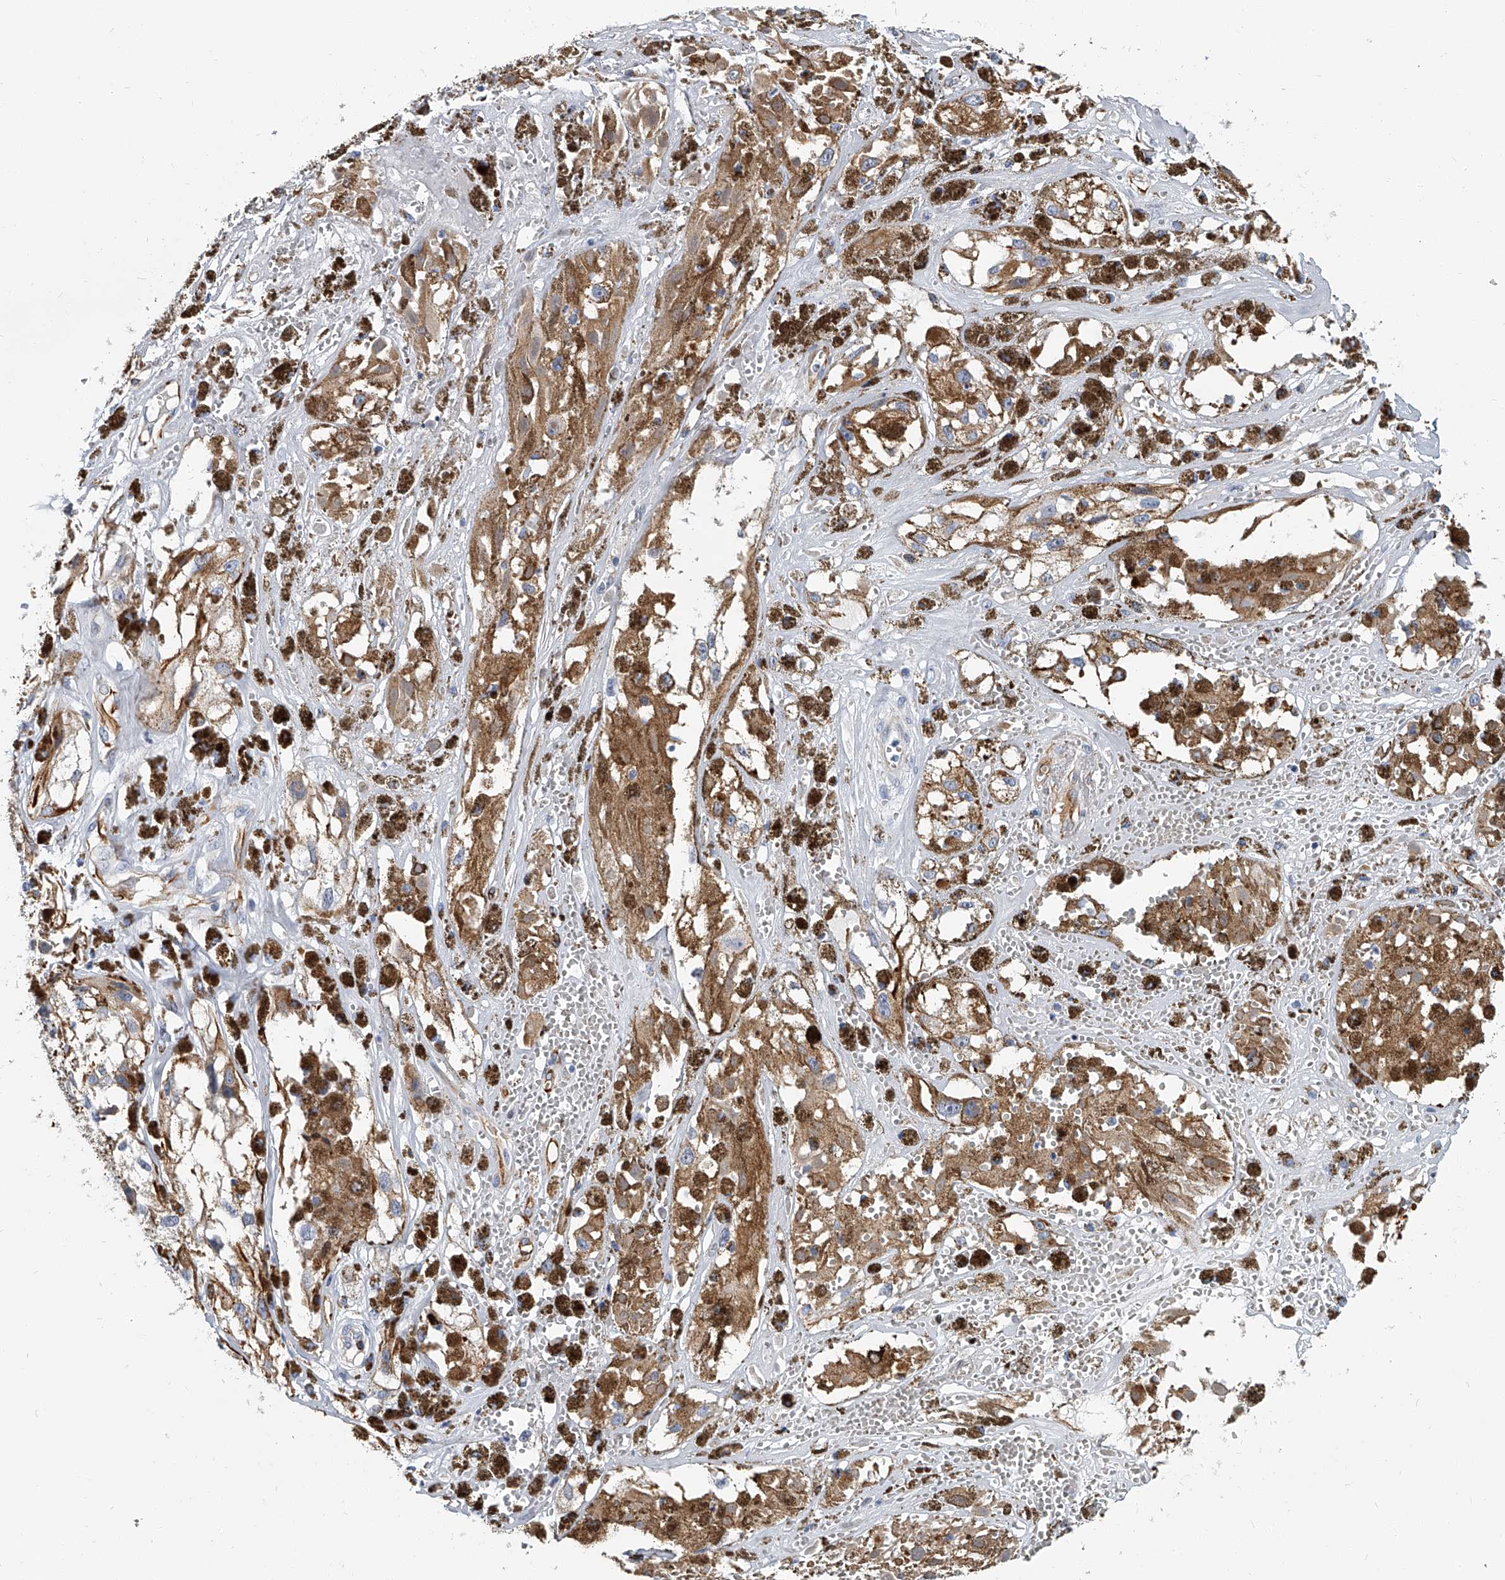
{"staining": {"intensity": "moderate", "quantity": ">75%", "location": "cytoplasmic/membranous"}, "tissue": "melanoma", "cell_type": "Tumor cells", "image_type": "cancer", "snomed": [{"axis": "morphology", "description": "Malignant melanoma, NOS"}, {"axis": "topography", "description": "Skin"}], "caption": "Protein expression analysis of human malignant melanoma reveals moderate cytoplasmic/membranous expression in about >75% of tumor cells. Using DAB (brown) and hematoxylin (blue) stains, captured at high magnification using brightfield microscopy.", "gene": "KIRREL1", "patient": {"sex": "male", "age": 88}}